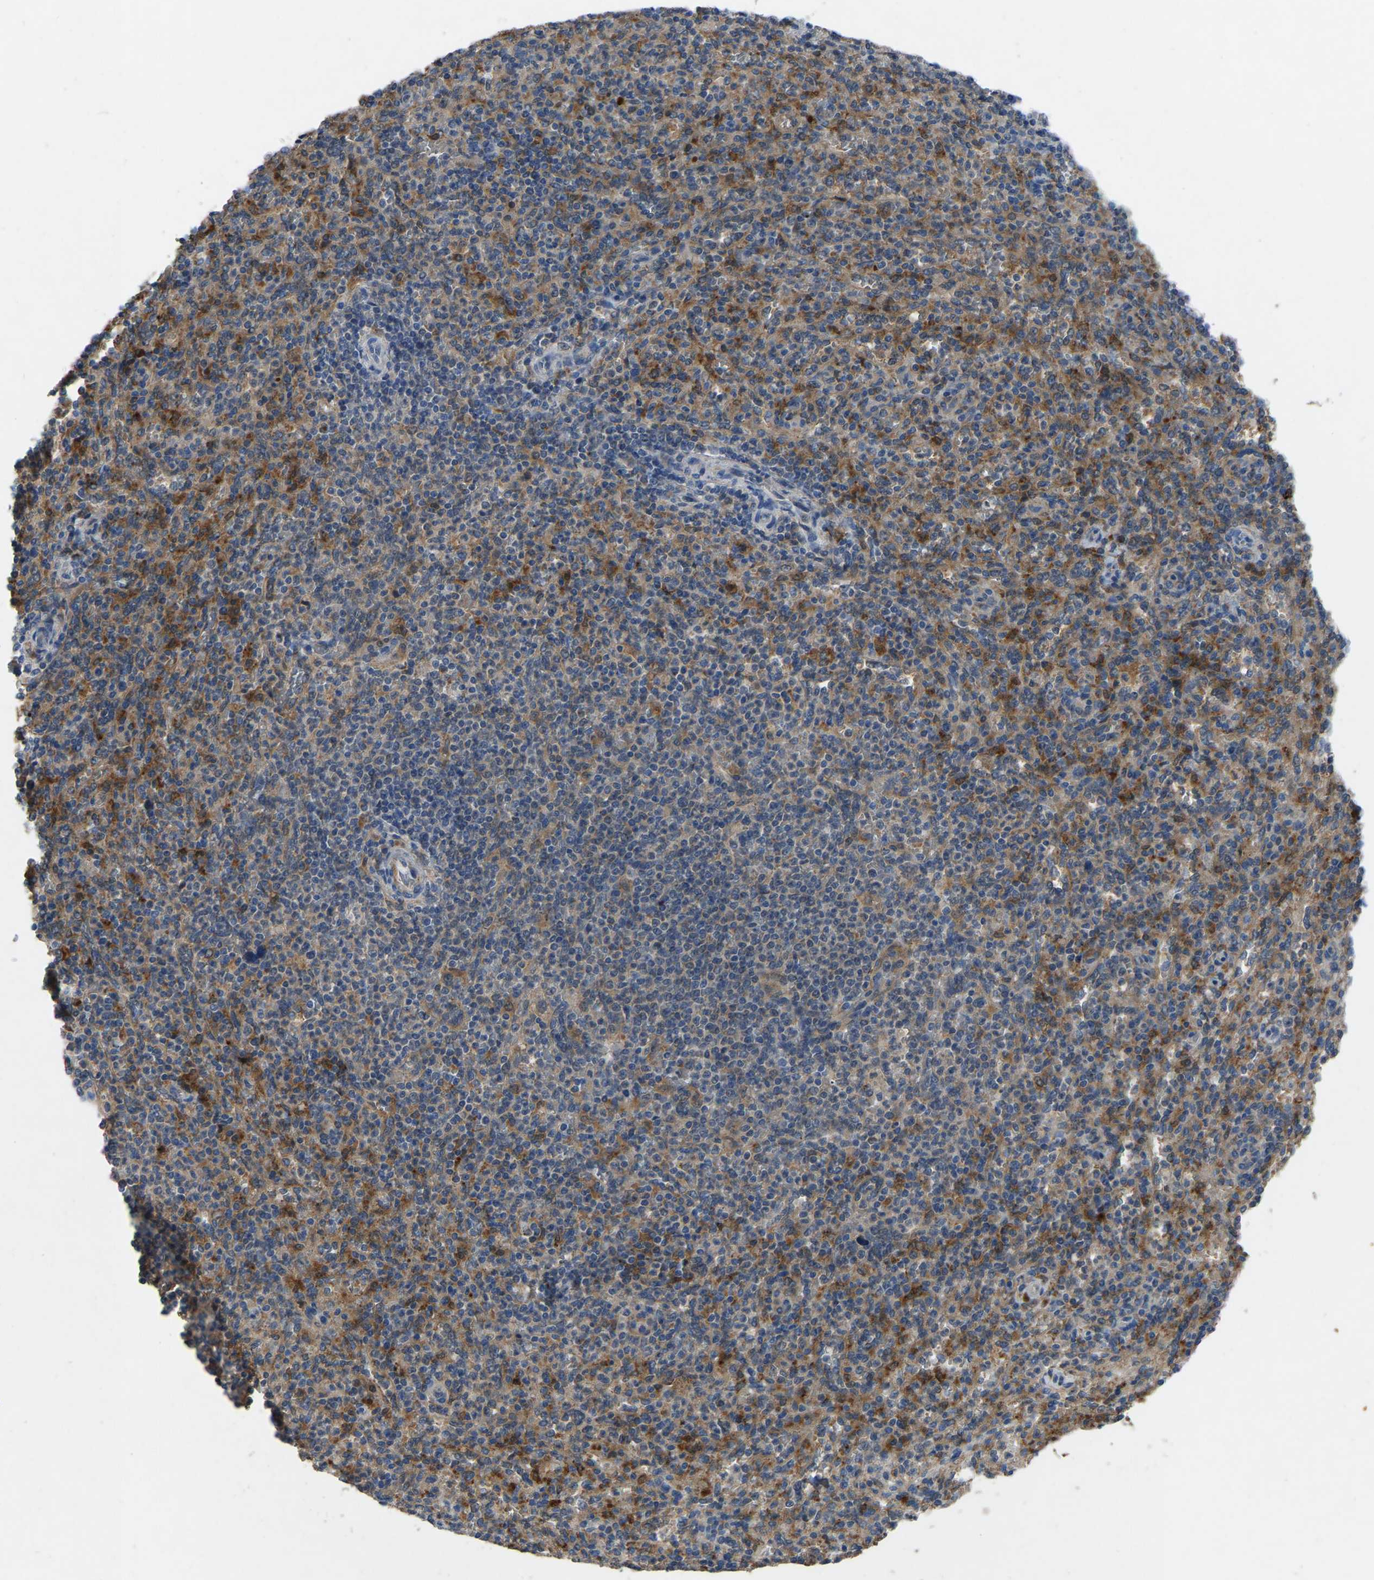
{"staining": {"intensity": "moderate", "quantity": "25%-75%", "location": "cytoplasmic/membranous"}, "tissue": "spleen", "cell_type": "Cells in red pulp", "image_type": "normal", "snomed": [{"axis": "morphology", "description": "Normal tissue, NOS"}, {"axis": "topography", "description": "Spleen"}], "caption": "Spleen stained with IHC demonstrates moderate cytoplasmic/membranous positivity in approximately 25%-75% of cells in red pulp.", "gene": "FHIT", "patient": {"sex": "male", "age": 36}}